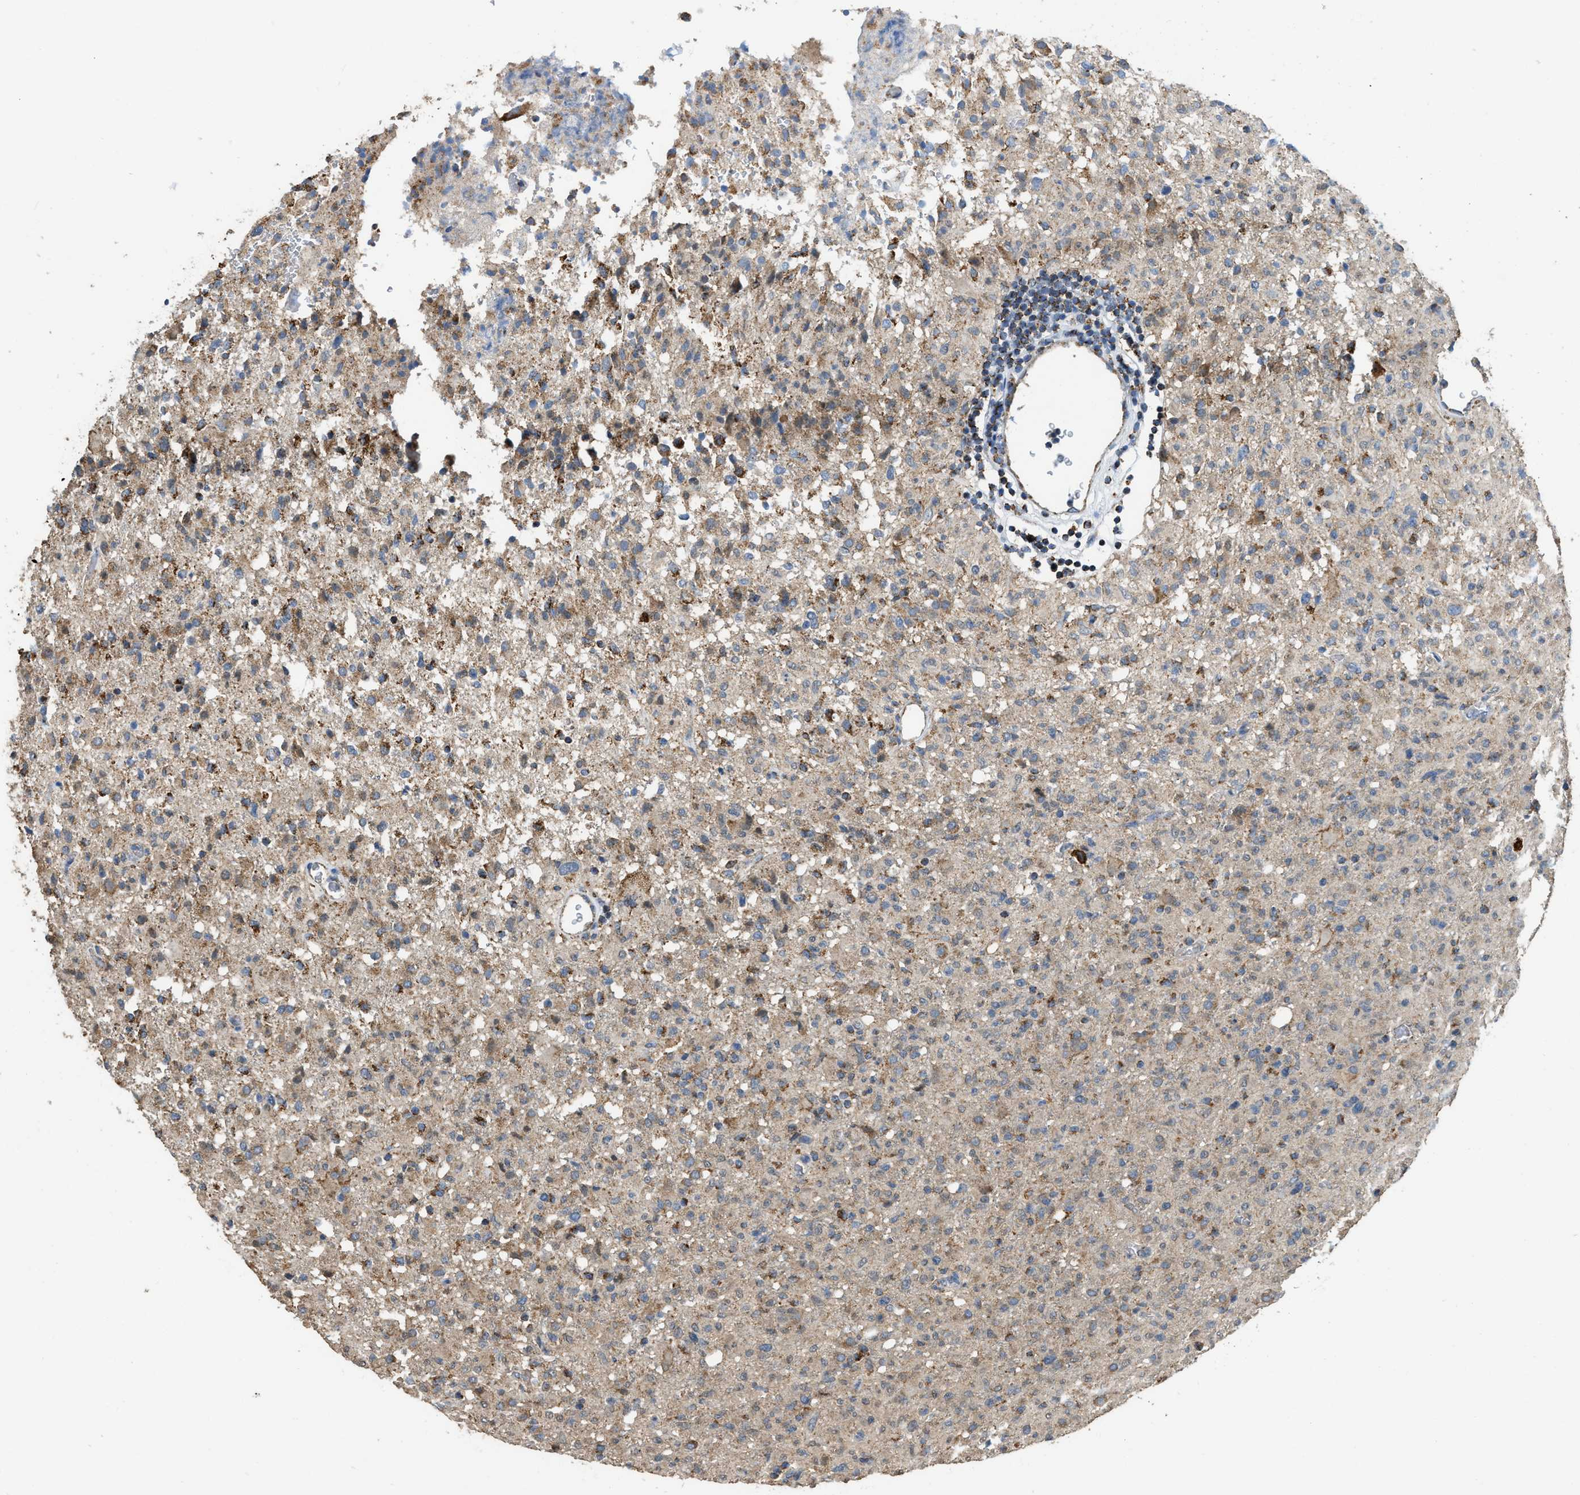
{"staining": {"intensity": "moderate", "quantity": ">75%", "location": "cytoplasmic/membranous"}, "tissue": "glioma", "cell_type": "Tumor cells", "image_type": "cancer", "snomed": [{"axis": "morphology", "description": "Glioma, malignant, High grade"}, {"axis": "topography", "description": "Brain"}], "caption": "High-magnification brightfield microscopy of glioma stained with DAB (brown) and counterstained with hematoxylin (blue). tumor cells exhibit moderate cytoplasmic/membranous staining is present in about>75% of cells.", "gene": "ETFB", "patient": {"sex": "female", "age": 57}}